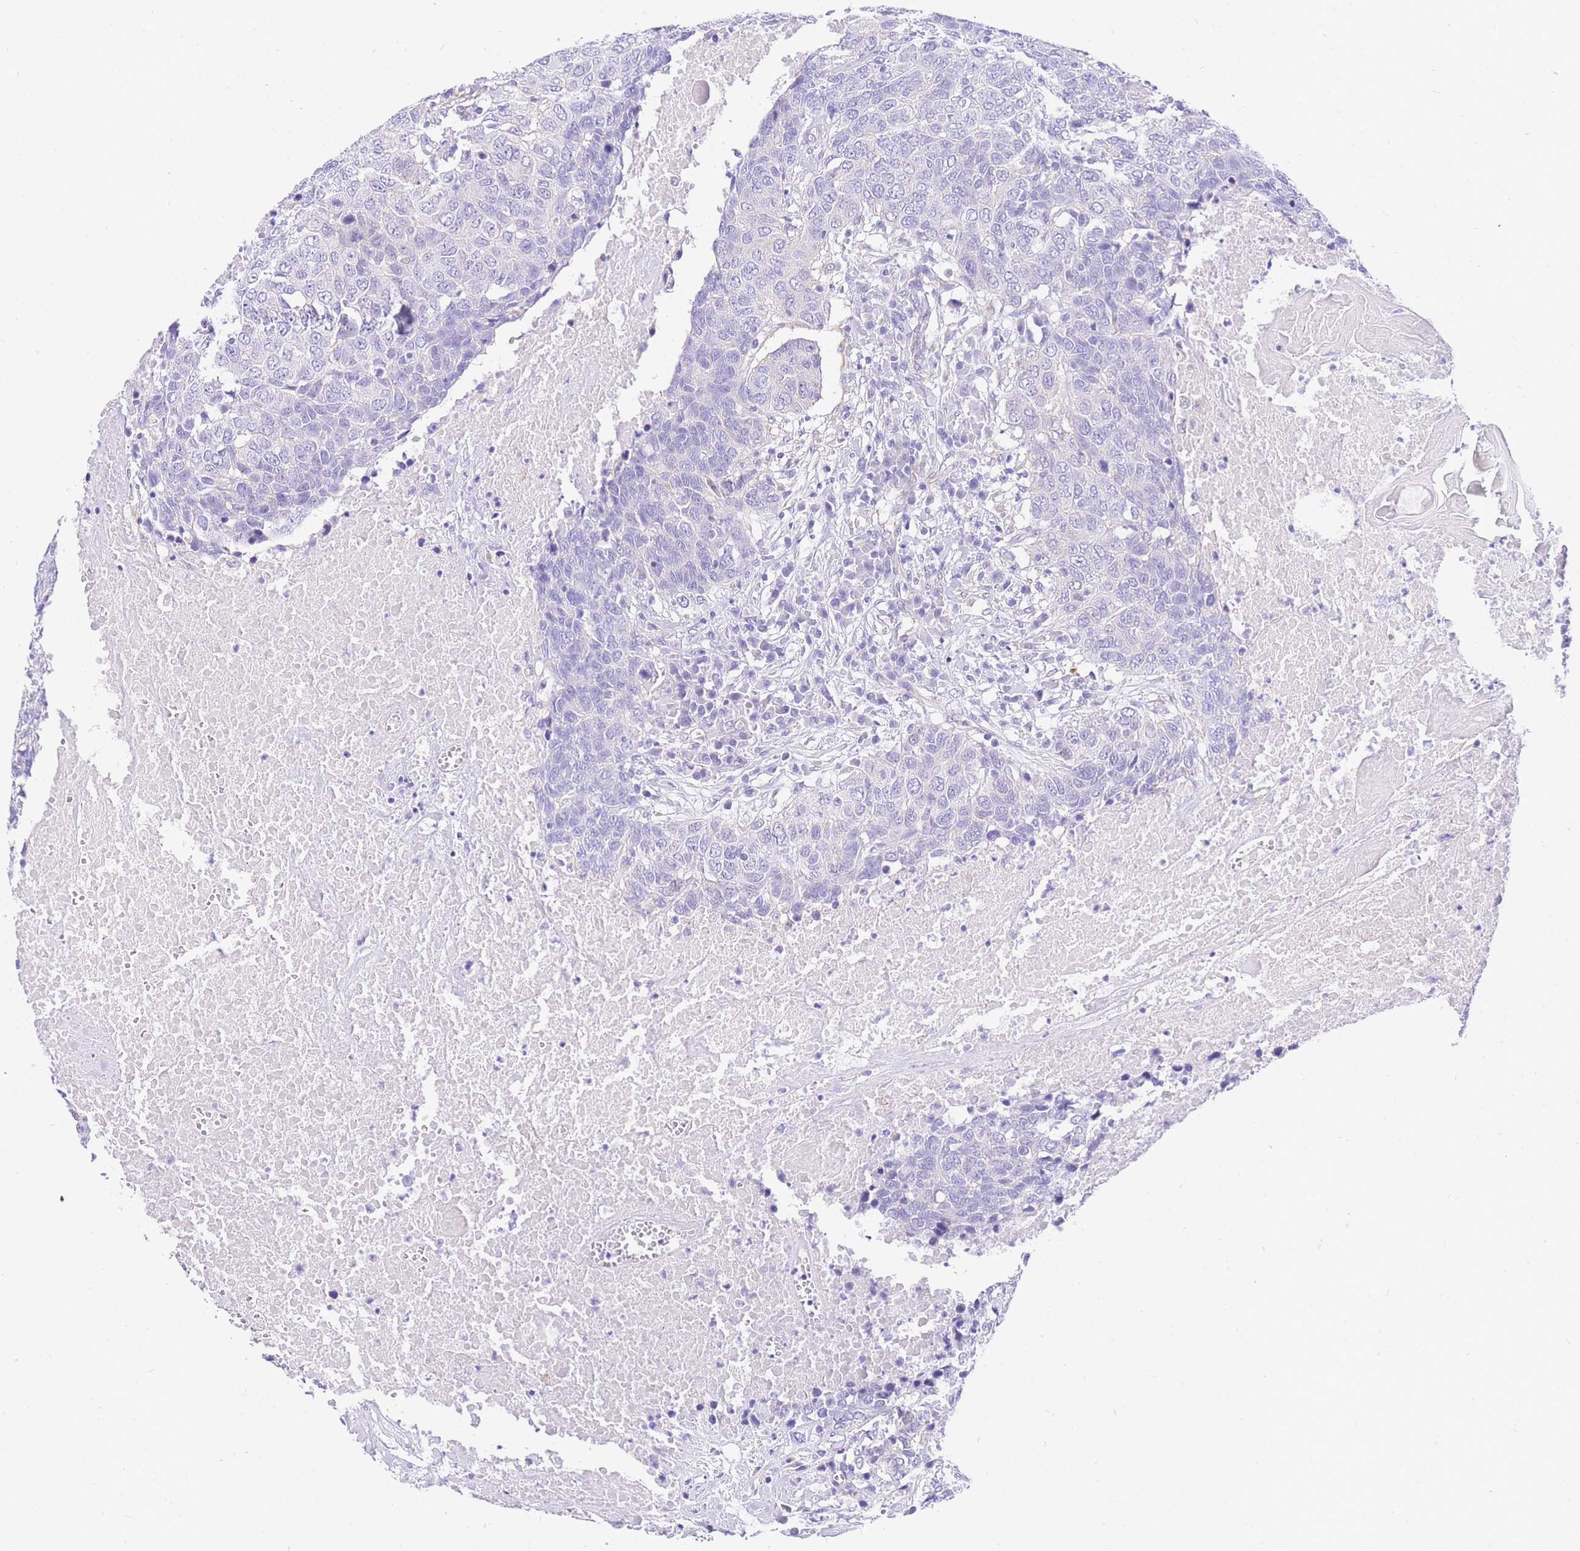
{"staining": {"intensity": "negative", "quantity": "none", "location": "none"}, "tissue": "head and neck cancer", "cell_type": "Tumor cells", "image_type": "cancer", "snomed": [{"axis": "morphology", "description": "Squamous cell carcinoma, NOS"}, {"axis": "topography", "description": "Head-Neck"}], "caption": "IHC micrograph of neoplastic tissue: human head and neck cancer (squamous cell carcinoma) stained with DAB (3,3'-diaminobenzidine) displays no significant protein staining in tumor cells.", "gene": "SRSF12", "patient": {"sex": "male", "age": 66}}